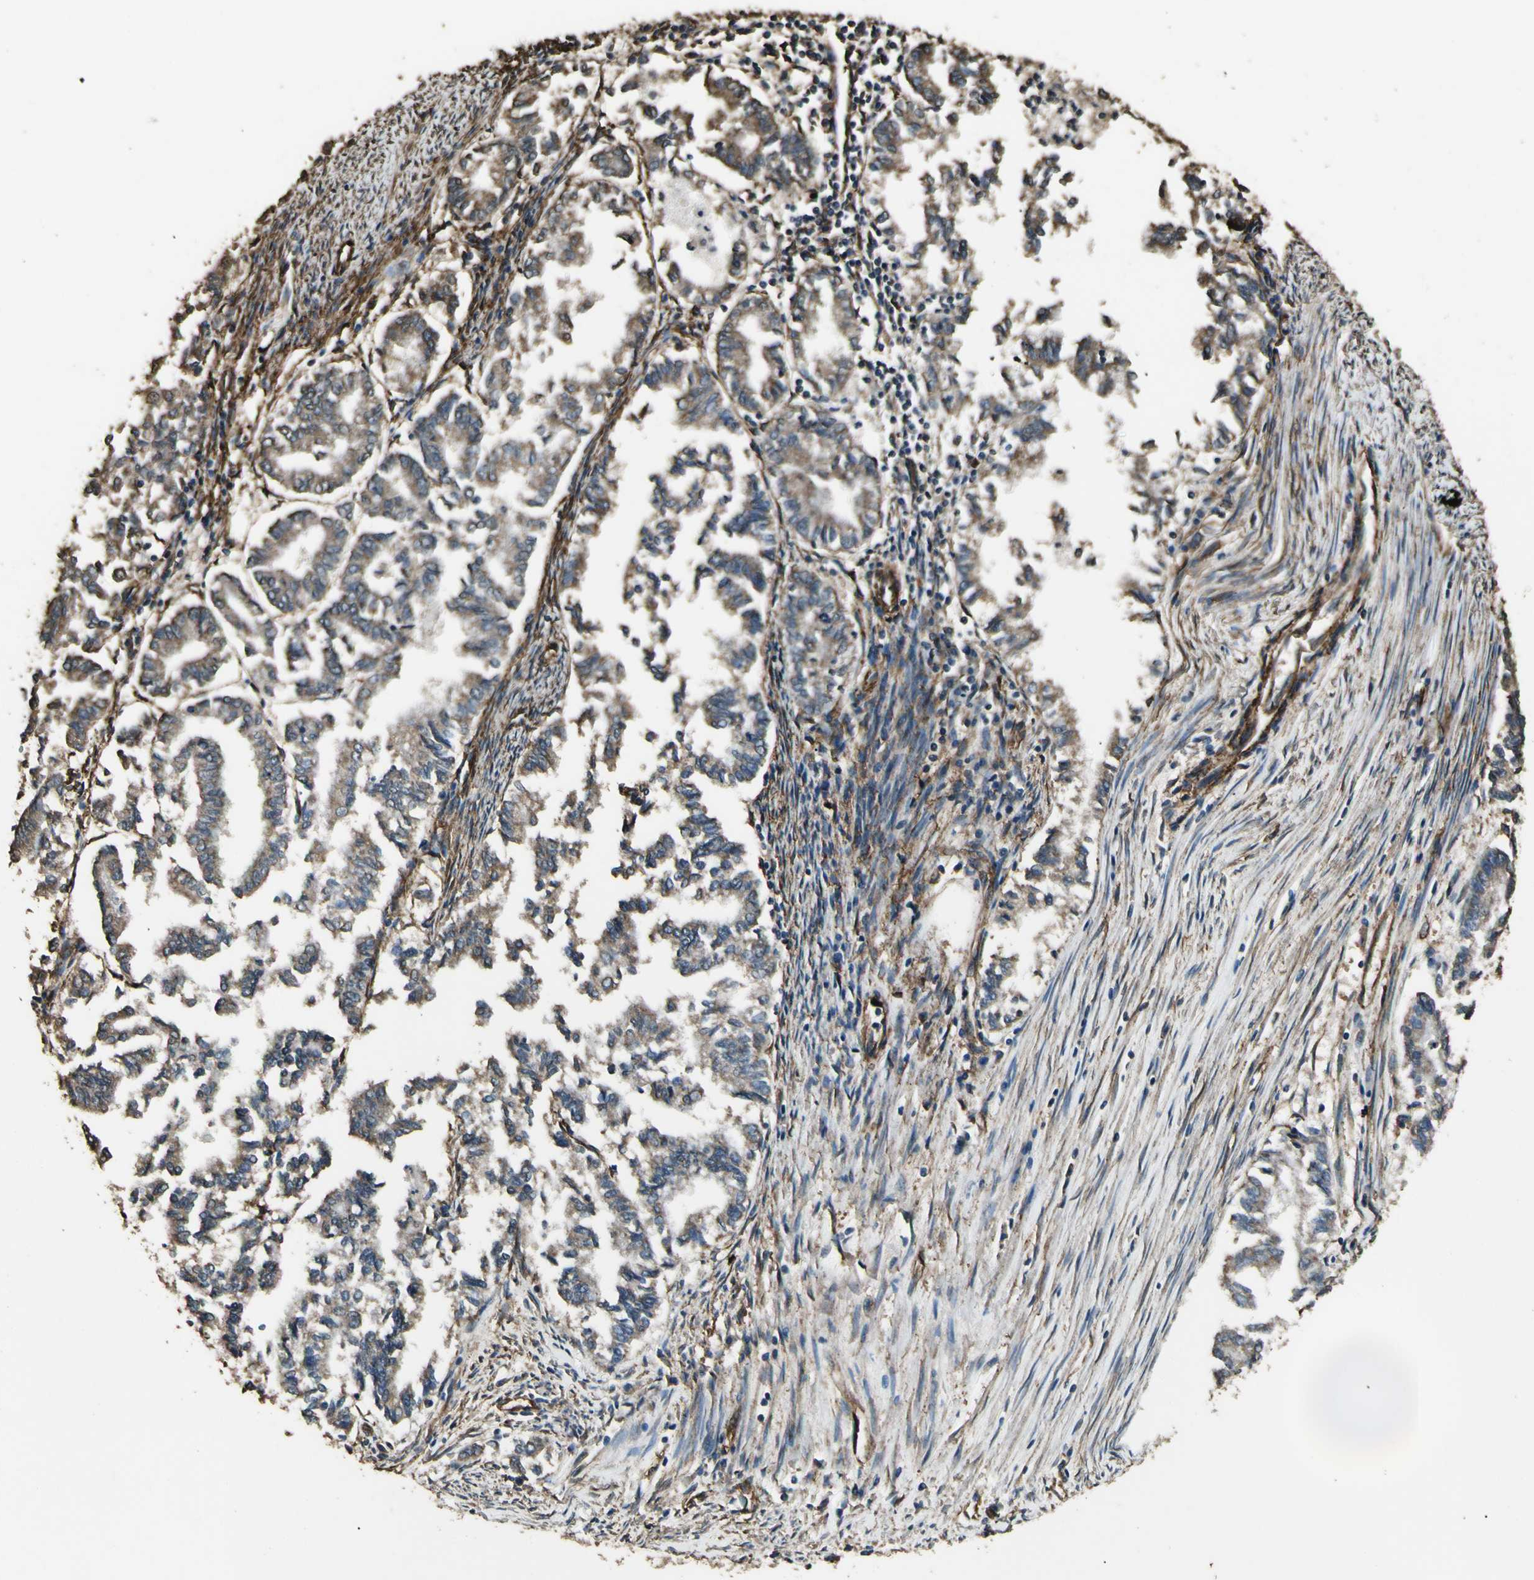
{"staining": {"intensity": "weak", "quantity": ">75%", "location": "cytoplasmic/membranous"}, "tissue": "endometrial cancer", "cell_type": "Tumor cells", "image_type": "cancer", "snomed": [{"axis": "morphology", "description": "Necrosis, NOS"}, {"axis": "morphology", "description": "Adenocarcinoma, NOS"}, {"axis": "topography", "description": "Endometrium"}], "caption": "Adenocarcinoma (endometrial) stained with immunohistochemistry shows weak cytoplasmic/membranous expression in approximately >75% of tumor cells.", "gene": "TSPO", "patient": {"sex": "female", "age": 79}}